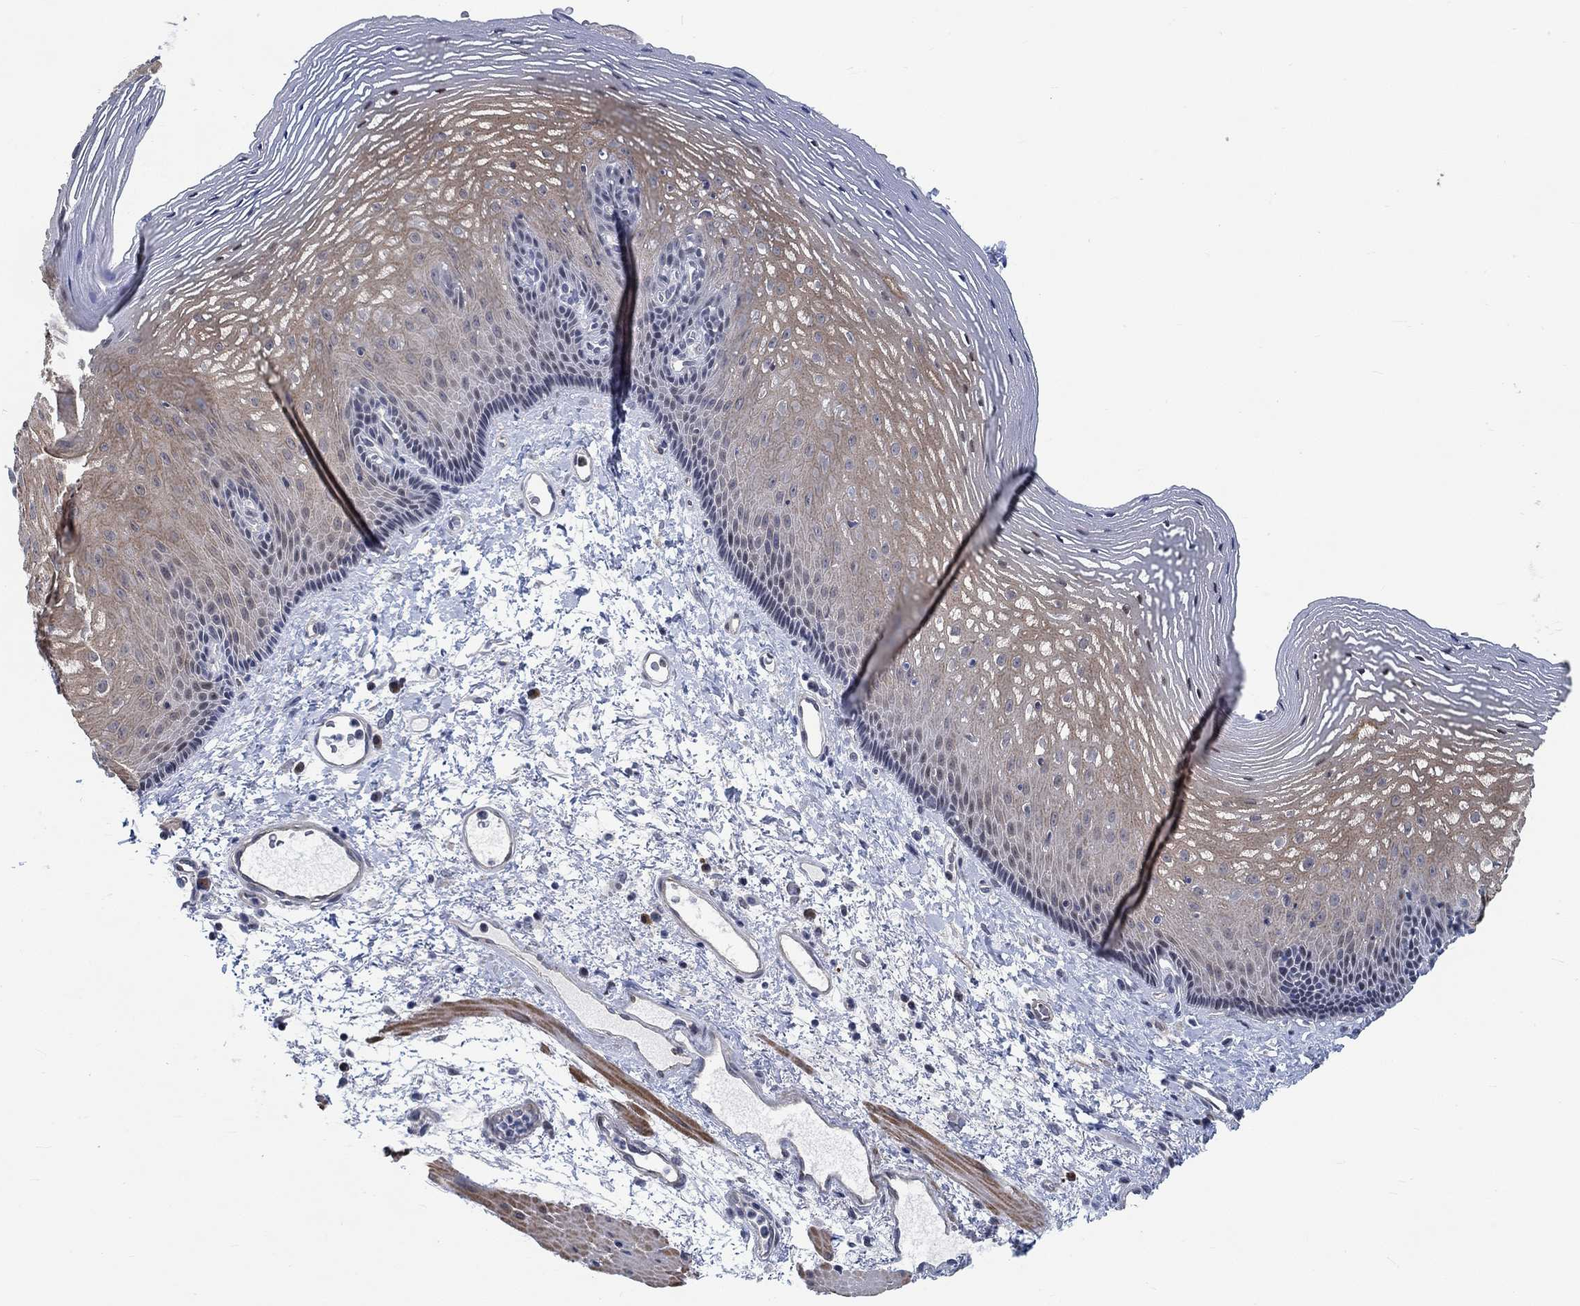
{"staining": {"intensity": "moderate", "quantity": "25%-75%", "location": "cytoplasmic/membranous,nuclear"}, "tissue": "esophagus", "cell_type": "Squamous epithelial cells", "image_type": "normal", "snomed": [{"axis": "morphology", "description": "Normal tissue, NOS"}, {"axis": "topography", "description": "Esophagus"}], "caption": "DAB (3,3'-diaminobenzidine) immunohistochemical staining of benign esophagus demonstrates moderate cytoplasmic/membranous,nuclear protein staining in approximately 25%-75% of squamous epithelial cells.", "gene": "KCNH8", "patient": {"sex": "male", "age": 76}}